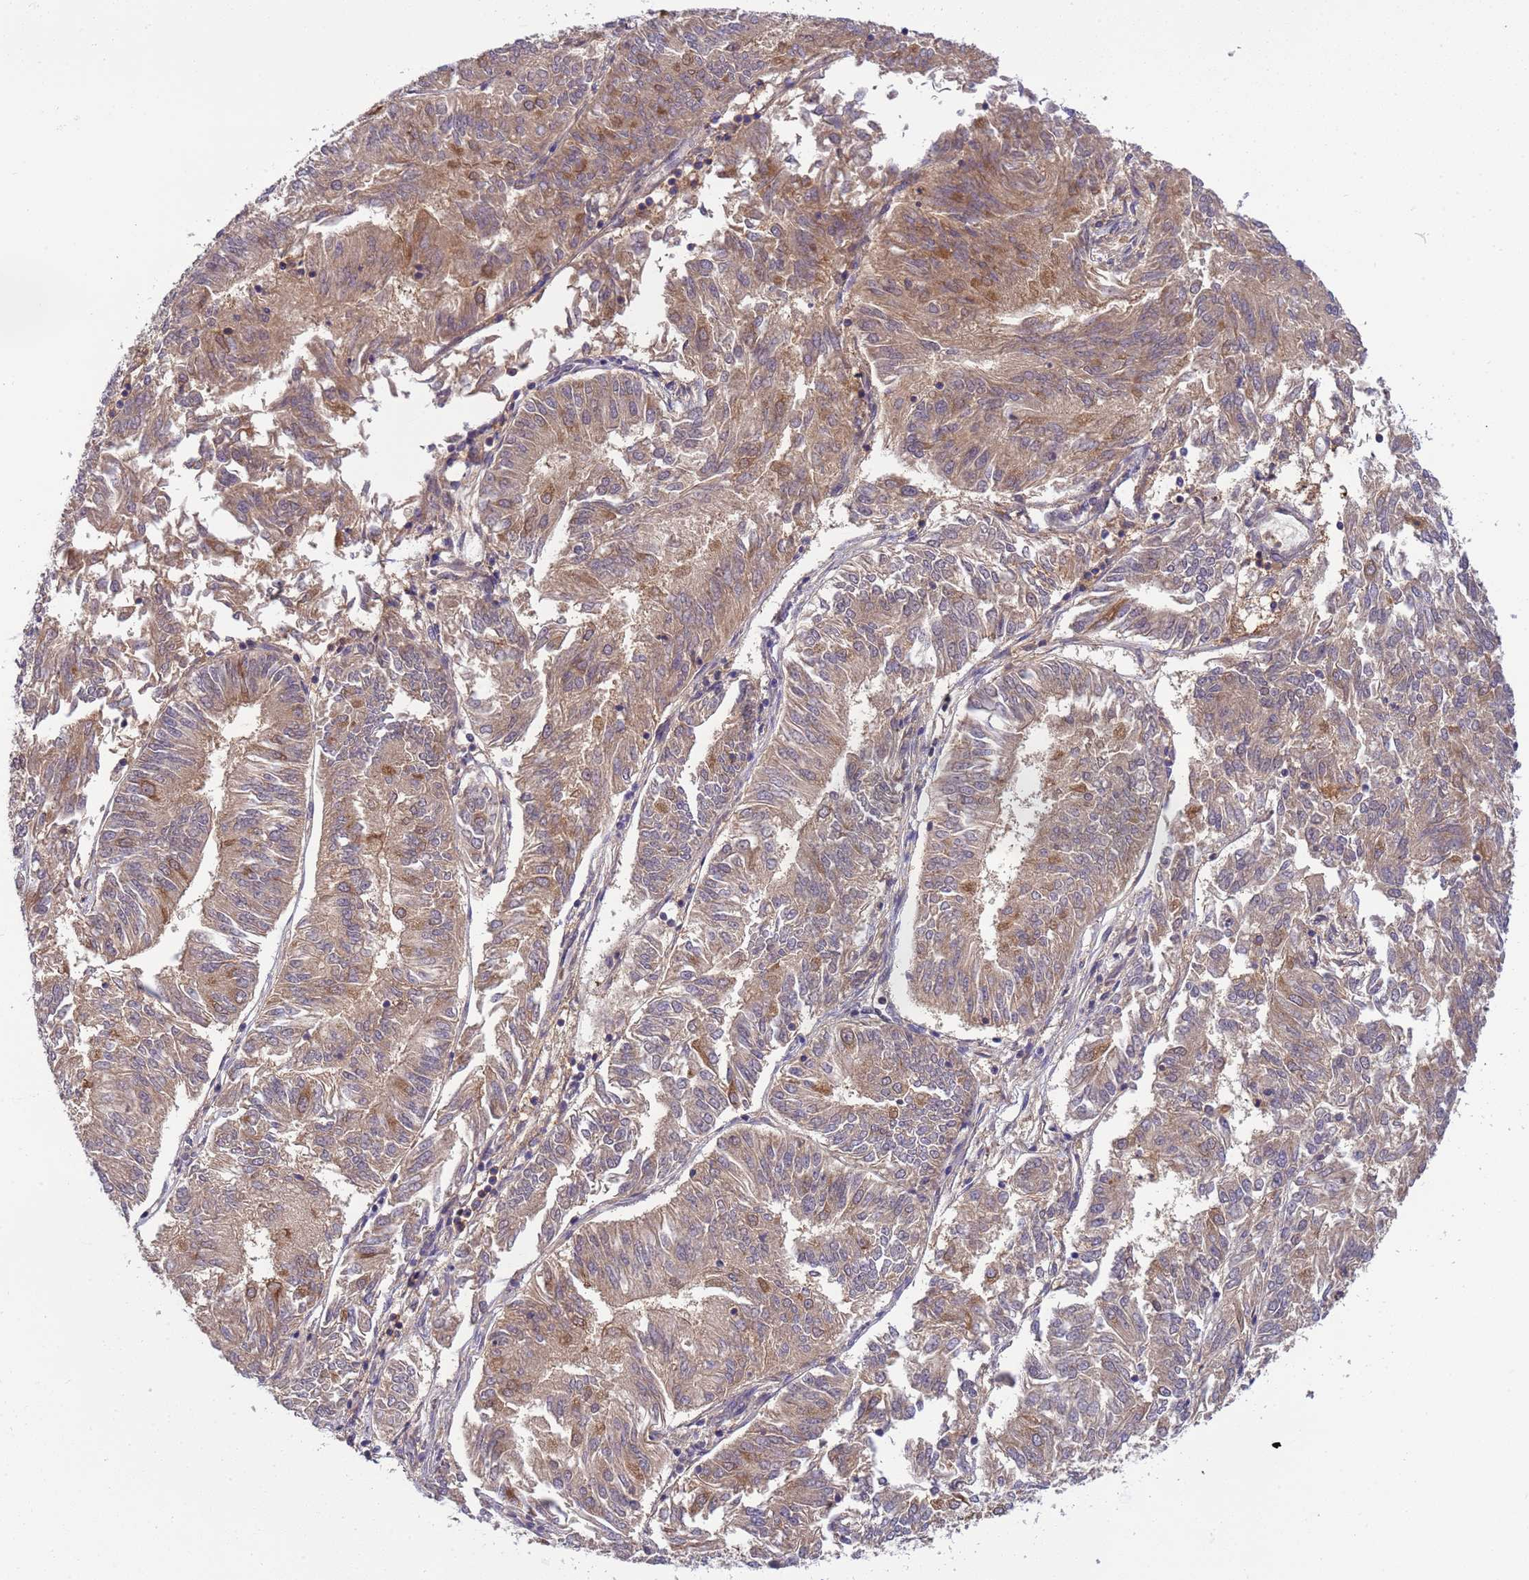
{"staining": {"intensity": "moderate", "quantity": "<25%", "location": "cytoplasmic/membranous,nuclear"}, "tissue": "endometrial cancer", "cell_type": "Tumor cells", "image_type": "cancer", "snomed": [{"axis": "morphology", "description": "Adenocarcinoma, NOS"}, {"axis": "topography", "description": "Endometrium"}], "caption": "An image of human endometrial adenocarcinoma stained for a protein displays moderate cytoplasmic/membranous and nuclear brown staining in tumor cells.", "gene": "CD53", "patient": {"sex": "female", "age": 58}}